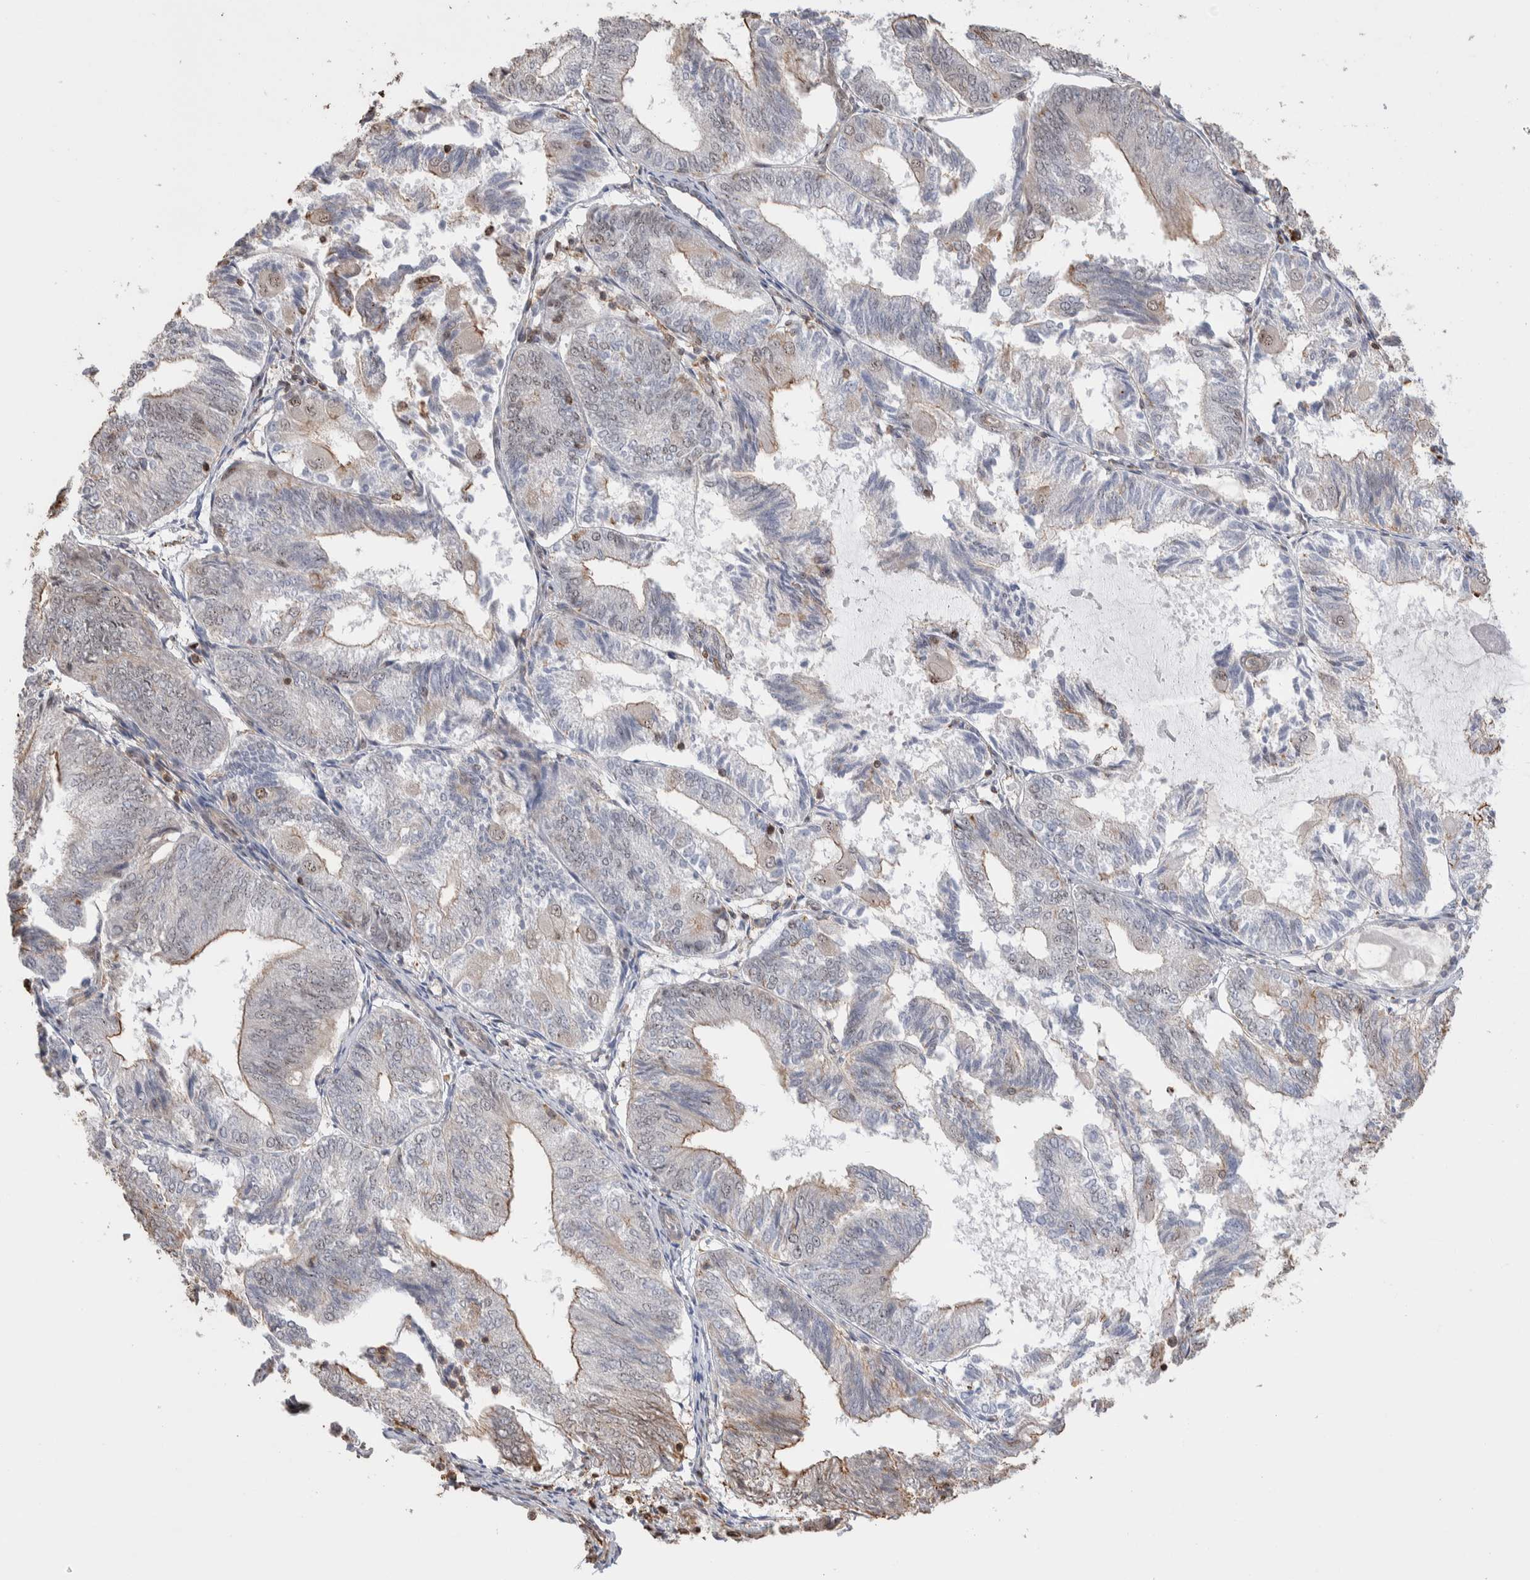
{"staining": {"intensity": "weak", "quantity": "<25%", "location": "cytoplasmic/membranous,nuclear"}, "tissue": "endometrial cancer", "cell_type": "Tumor cells", "image_type": "cancer", "snomed": [{"axis": "morphology", "description": "Adenocarcinoma, NOS"}, {"axis": "topography", "description": "Endometrium"}], "caption": "DAB (3,3'-diaminobenzidine) immunohistochemical staining of human adenocarcinoma (endometrial) reveals no significant expression in tumor cells.", "gene": "ZNF704", "patient": {"sex": "female", "age": 81}}